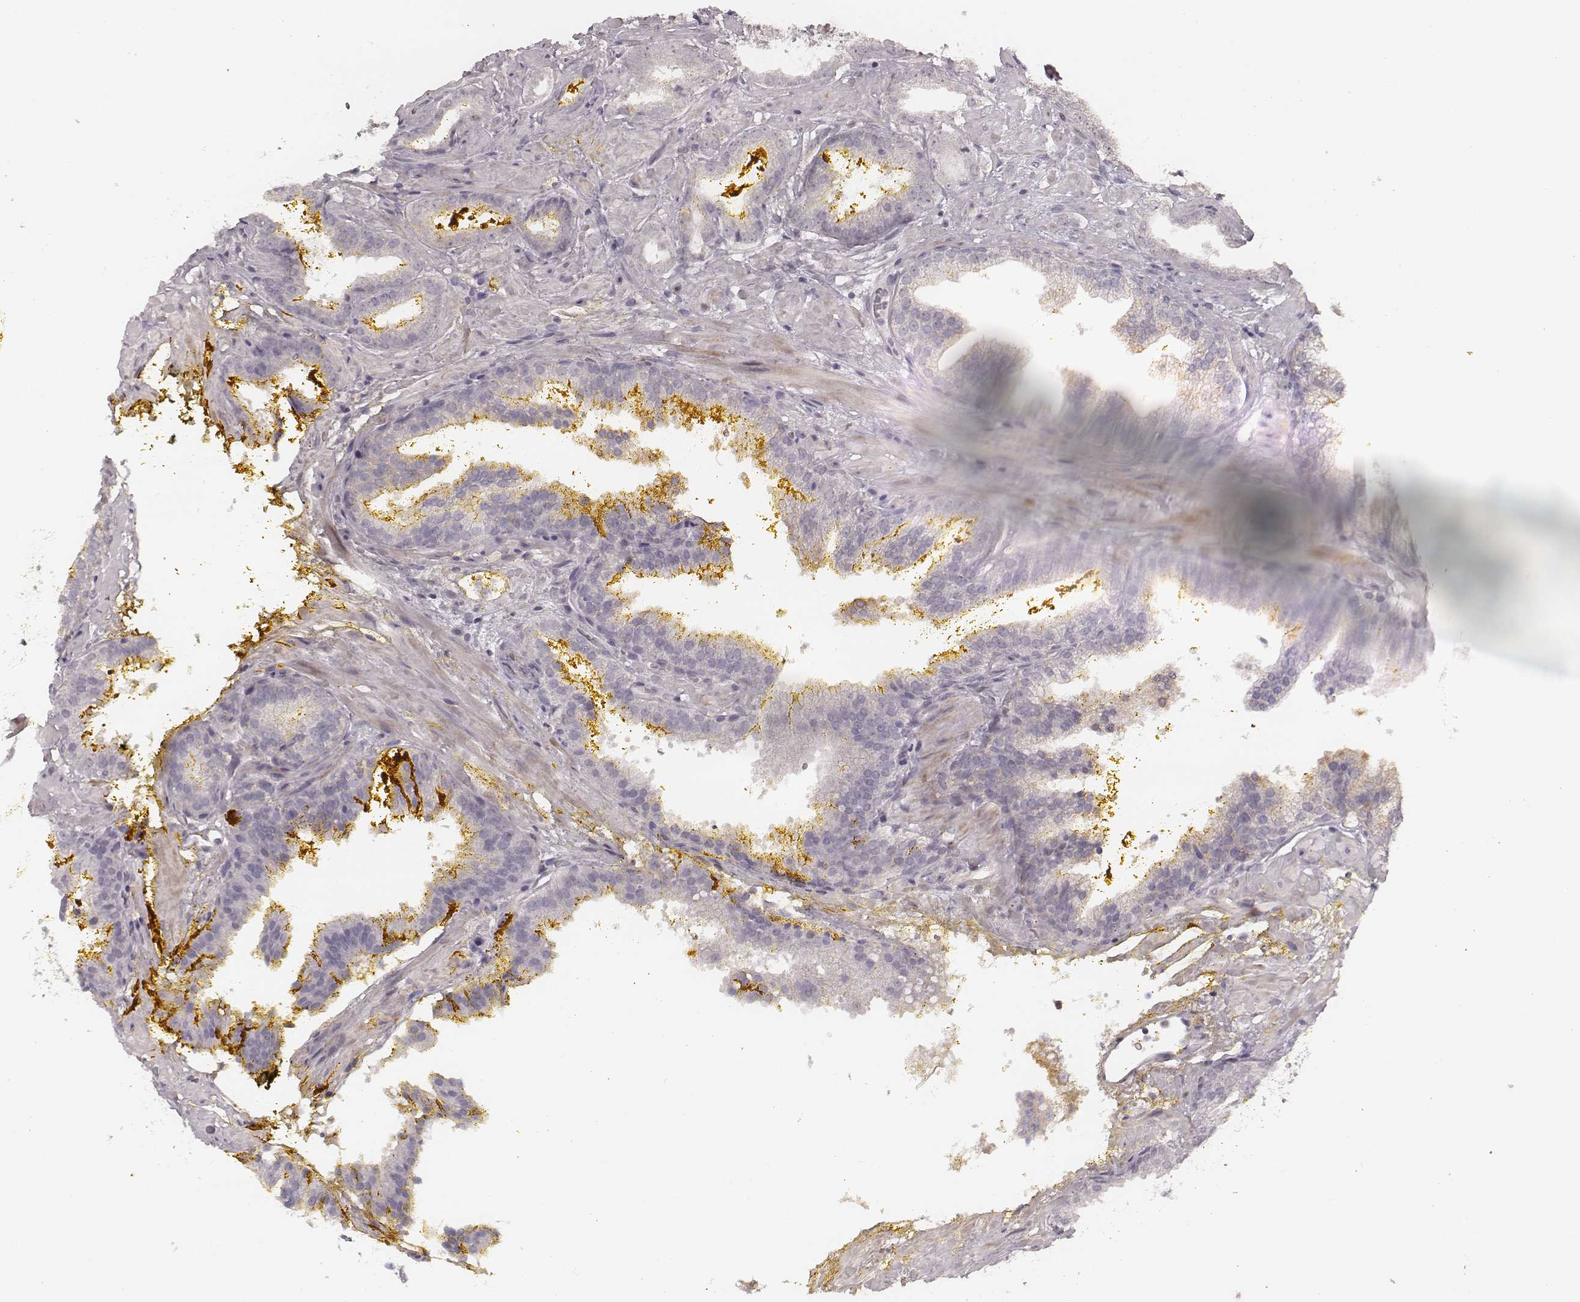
{"staining": {"intensity": "negative", "quantity": "none", "location": "none"}, "tissue": "prostate cancer", "cell_type": "Tumor cells", "image_type": "cancer", "snomed": [{"axis": "morphology", "description": "Adenocarcinoma, NOS"}, {"axis": "topography", "description": "Prostate"}], "caption": "The histopathology image exhibits no significant expression in tumor cells of prostate adenocarcinoma.", "gene": "SLC7A4", "patient": {"sex": "male", "age": 63}}